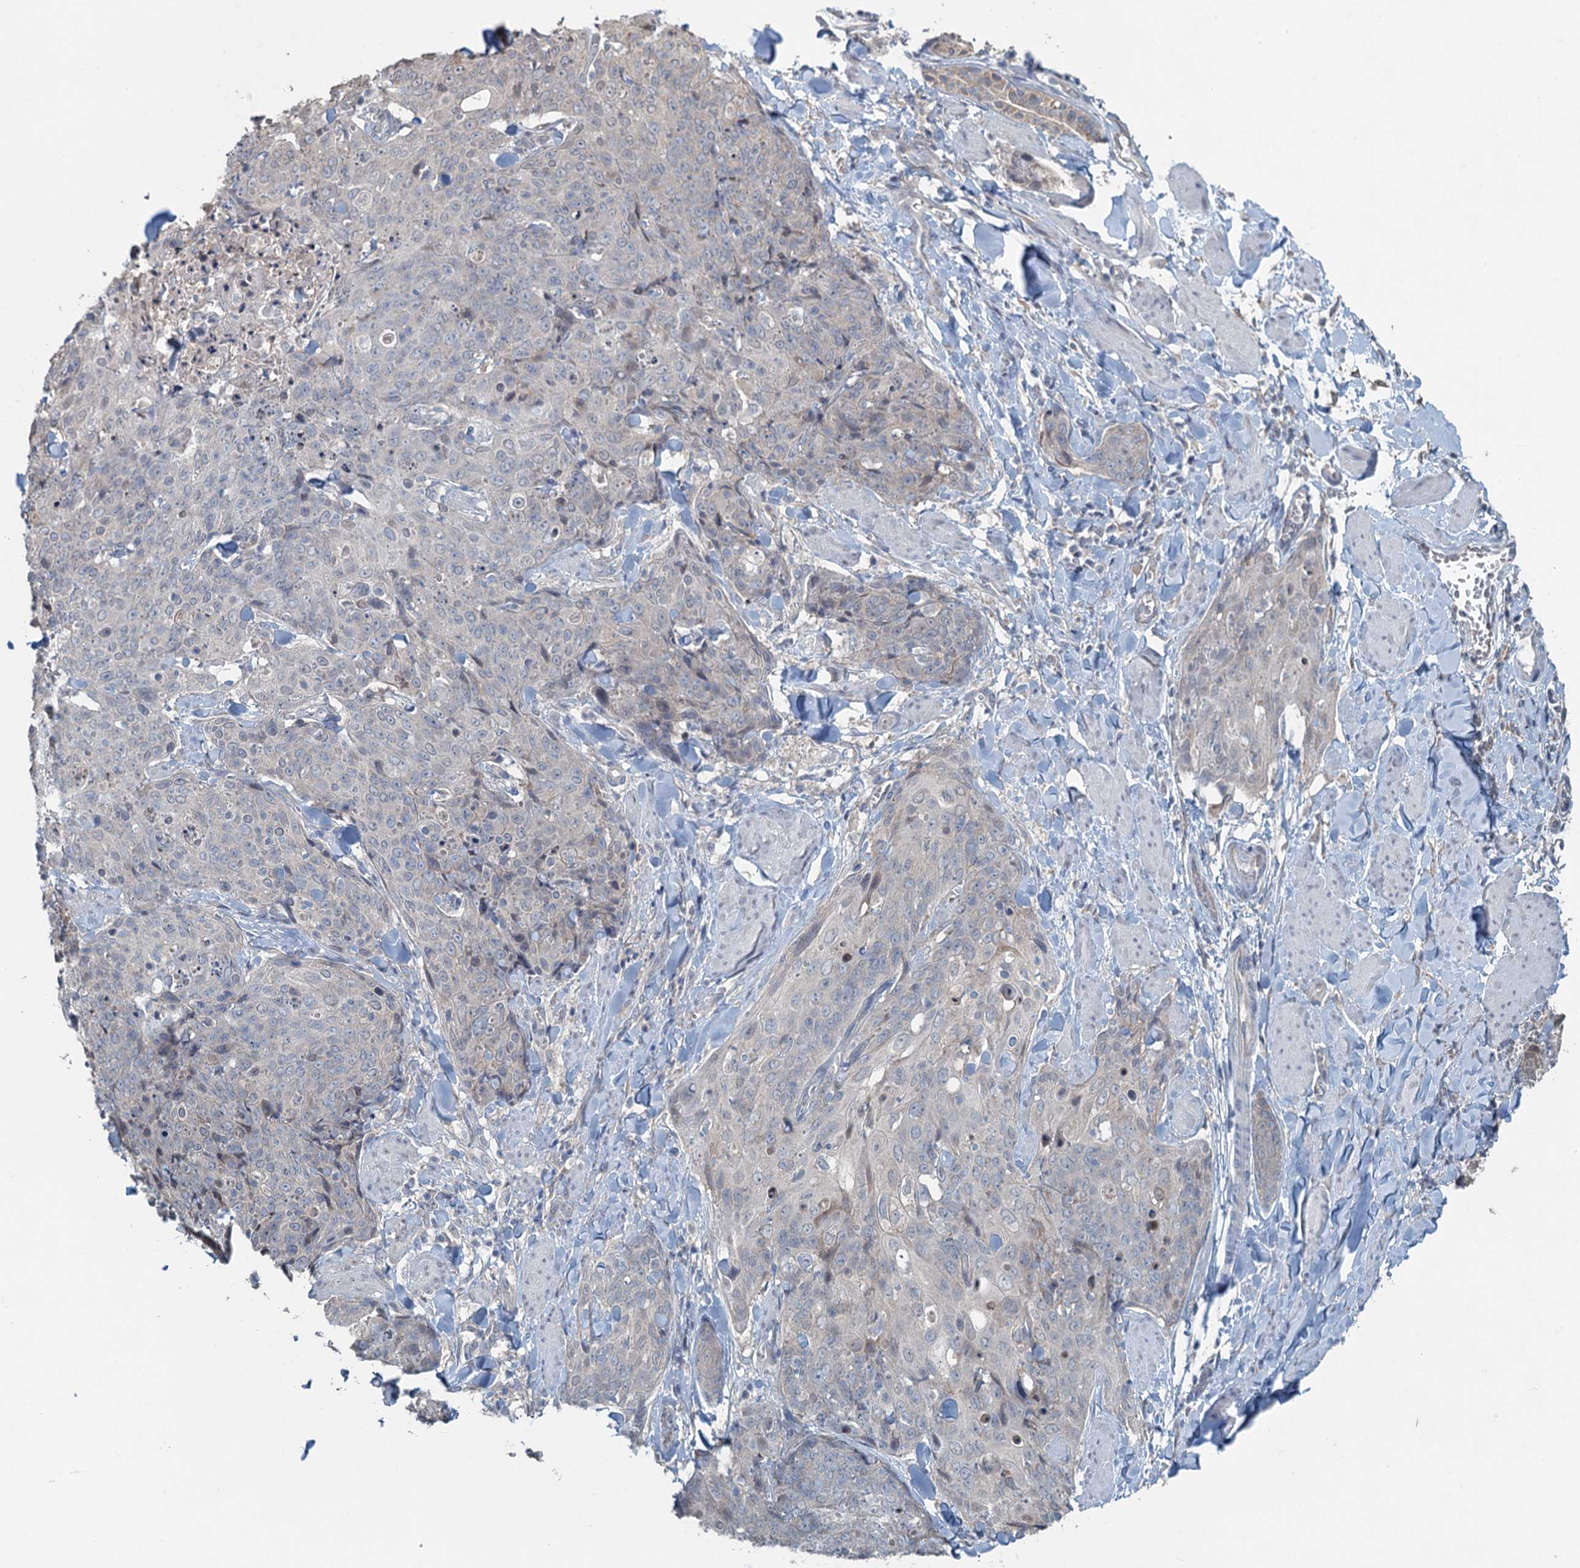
{"staining": {"intensity": "negative", "quantity": "none", "location": "none"}, "tissue": "skin cancer", "cell_type": "Tumor cells", "image_type": "cancer", "snomed": [{"axis": "morphology", "description": "Squamous cell carcinoma, NOS"}, {"axis": "topography", "description": "Skin"}, {"axis": "topography", "description": "Vulva"}], "caption": "The photomicrograph exhibits no staining of tumor cells in squamous cell carcinoma (skin).", "gene": "TEX35", "patient": {"sex": "female", "age": 85}}